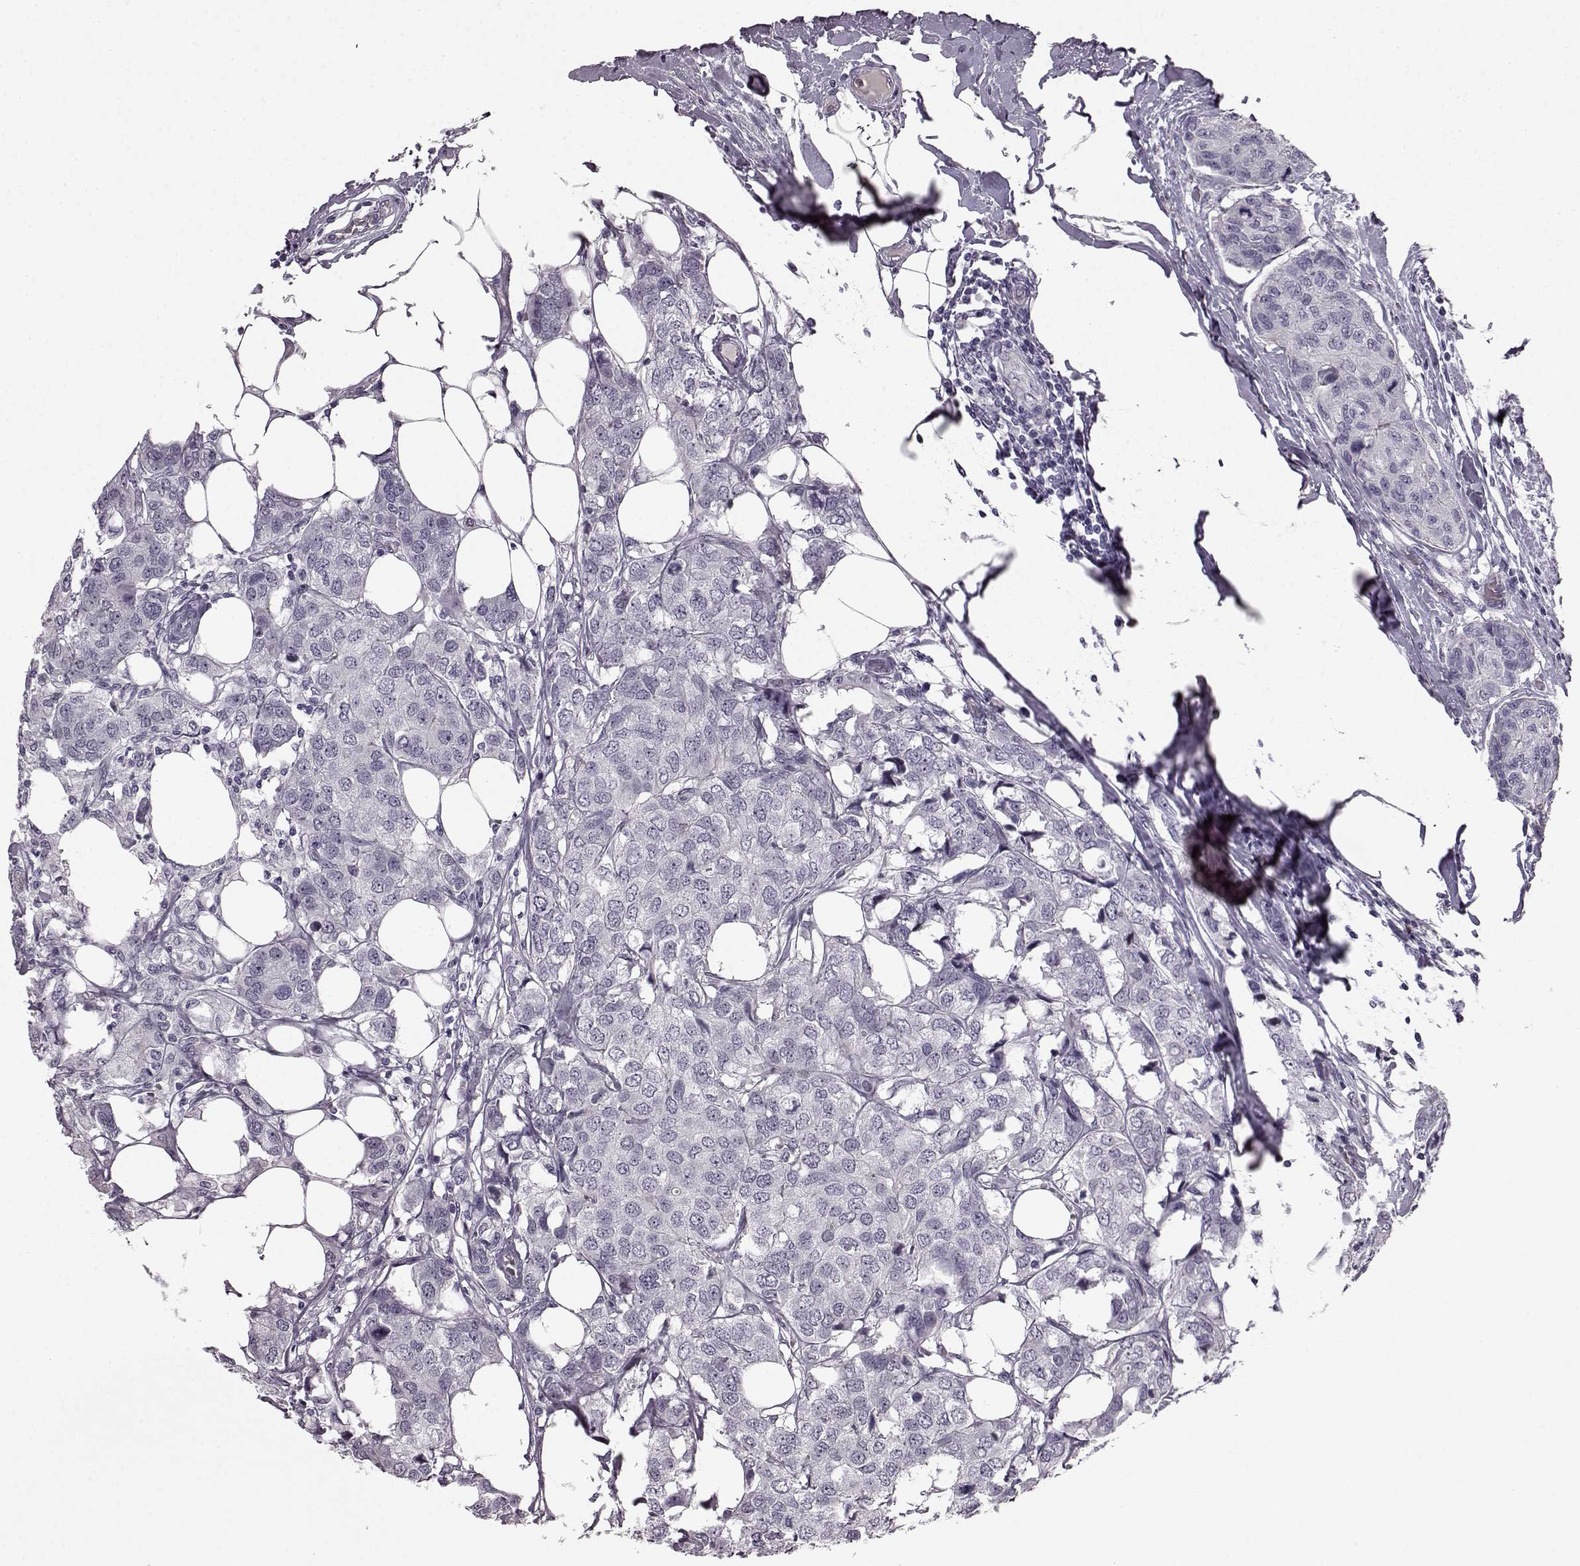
{"staining": {"intensity": "negative", "quantity": "none", "location": "none"}, "tissue": "breast cancer", "cell_type": "Tumor cells", "image_type": "cancer", "snomed": [{"axis": "morphology", "description": "Duct carcinoma"}, {"axis": "topography", "description": "Breast"}], "caption": "The immunohistochemistry photomicrograph has no significant positivity in tumor cells of breast cancer (infiltrating ductal carcinoma) tissue. (Brightfield microscopy of DAB (3,3'-diaminobenzidine) immunohistochemistry at high magnification).", "gene": "PRPH2", "patient": {"sex": "female", "age": 80}}